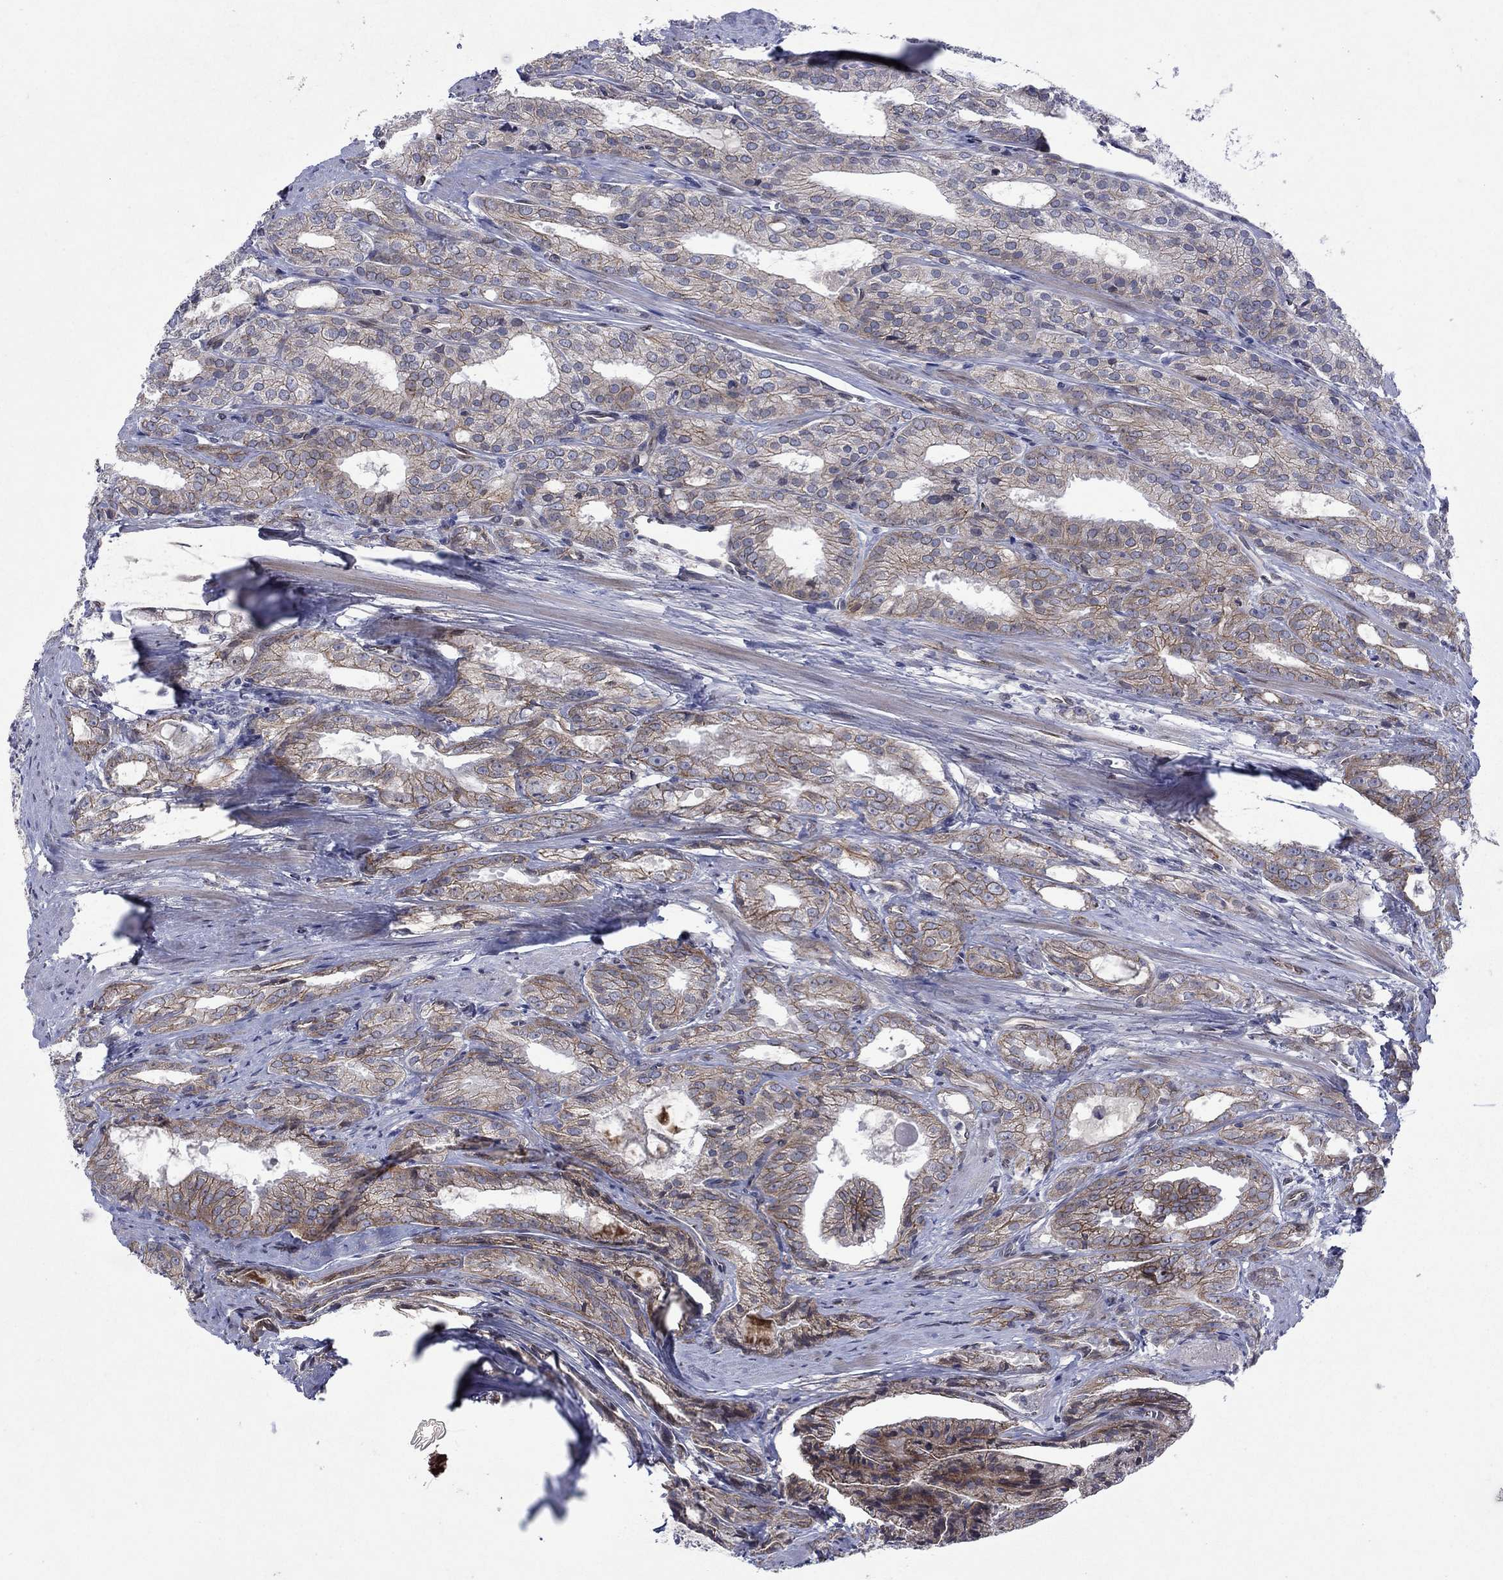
{"staining": {"intensity": "moderate", "quantity": "<25%", "location": "cytoplasmic/membranous"}, "tissue": "prostate cancer", "cell_type": "Tumor cells", "image_type": "cancer", "snomed": [{"axis": "morphology", "description": "Adenocarcinoma, NOS"}, {"axis": "morphology", "description": "Adenocarcinoma, High grade"}, {"axis": "topography", "description": "Prostate"}], "caption": "Tumor cells show low levels of moderate cytoplasmic/membranous expression in about <25% of cells in prostate cancer.", "gene": "EMC9", "patient": {"sex": "male", "age": 70}}